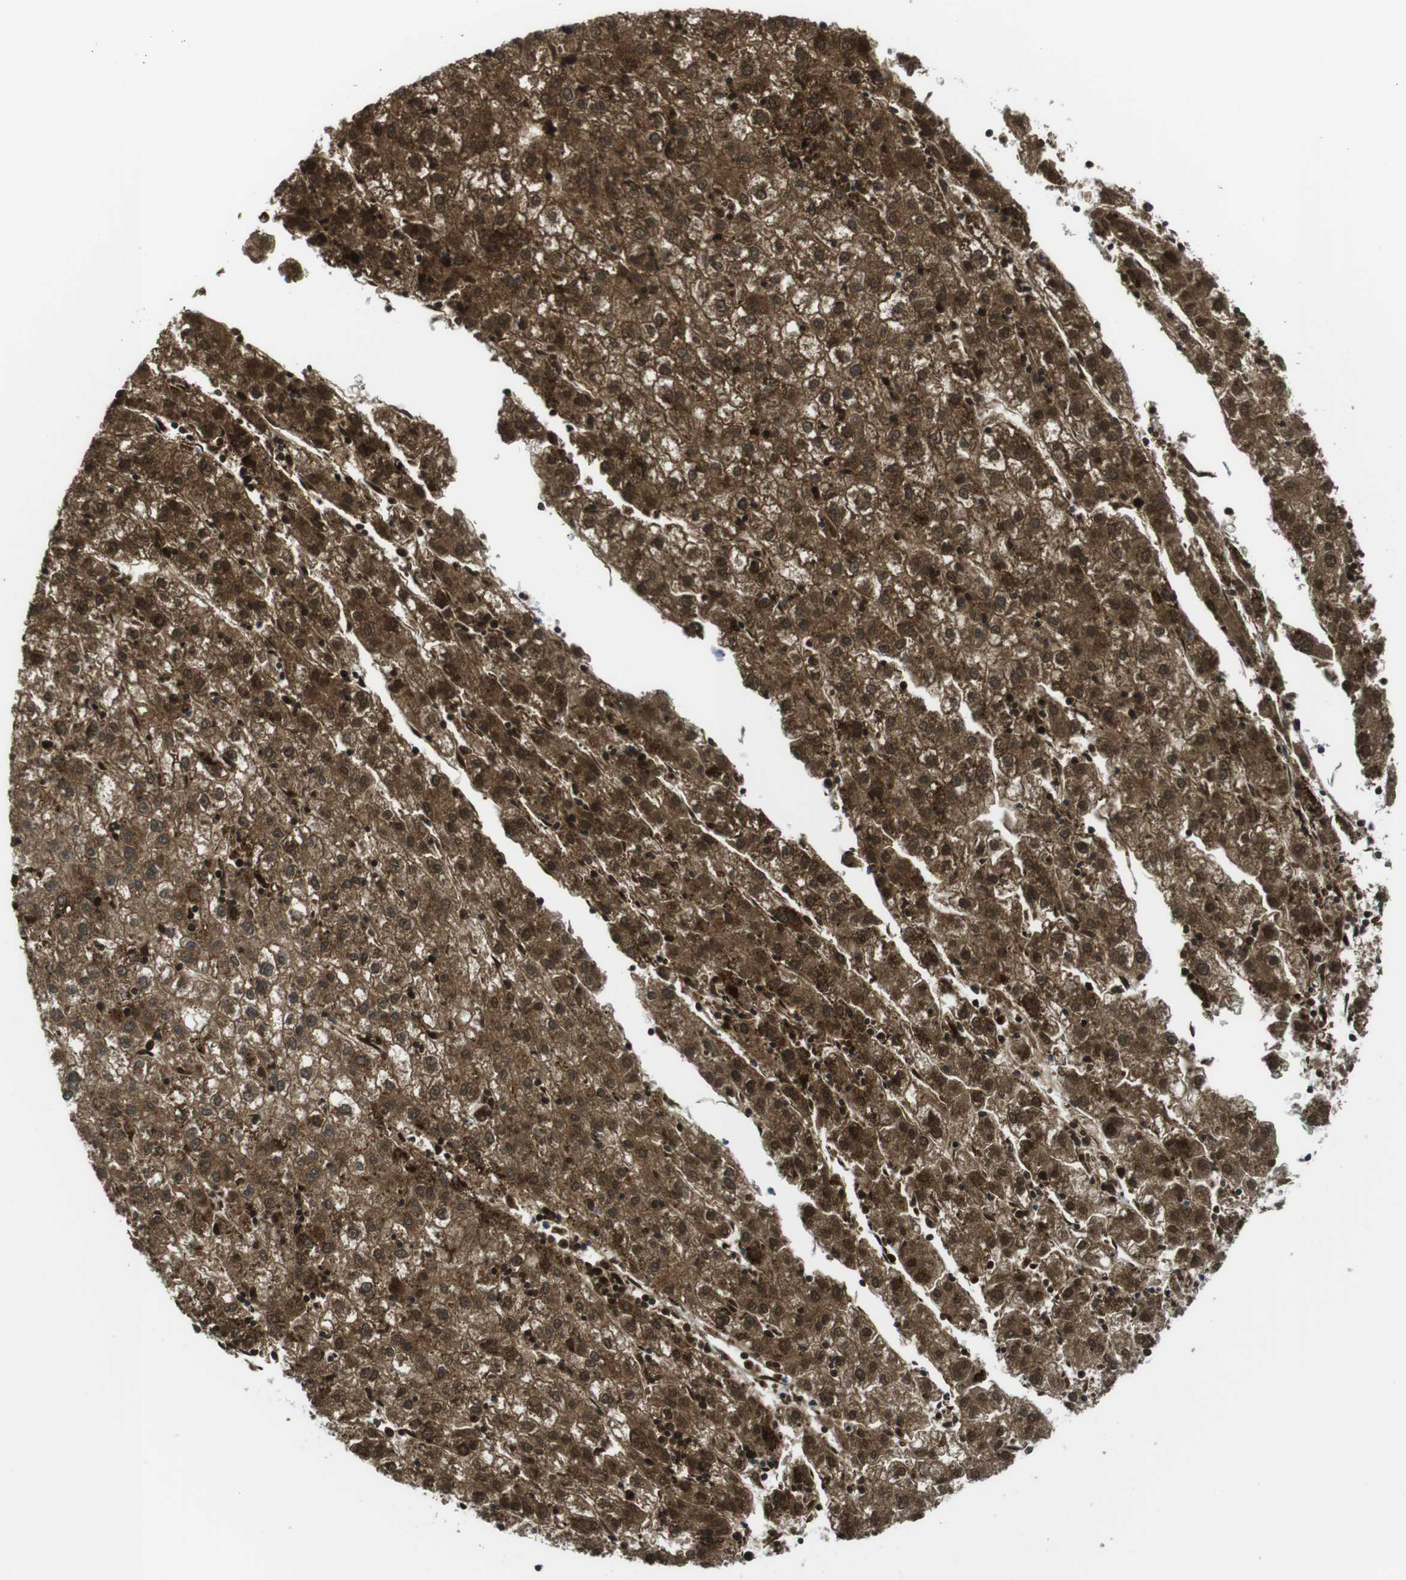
{"staining": {"intensity": "strong", "quantity": ">75%", "location": "cytoplasmic/membranous,nuclear"}, "tissue": "liver cancer", "cell_type": "Tumor cells", "image_type": "cancer", "snomed": [{"axis": "morphology", "description": "Carcinoma, Hepatocellular, NOS"}, {"axis": "topography", "description": "Liver"}], "caption": "Immunohistochemical staining of human hepatocellular carcinoma (liver) exhibits strong cytoplasmic/membranous and nuclear protein expression in approximately >75% of tumor cells.", "gene": "KCNE3", "patient": {"sex": "male", "age": 72}}